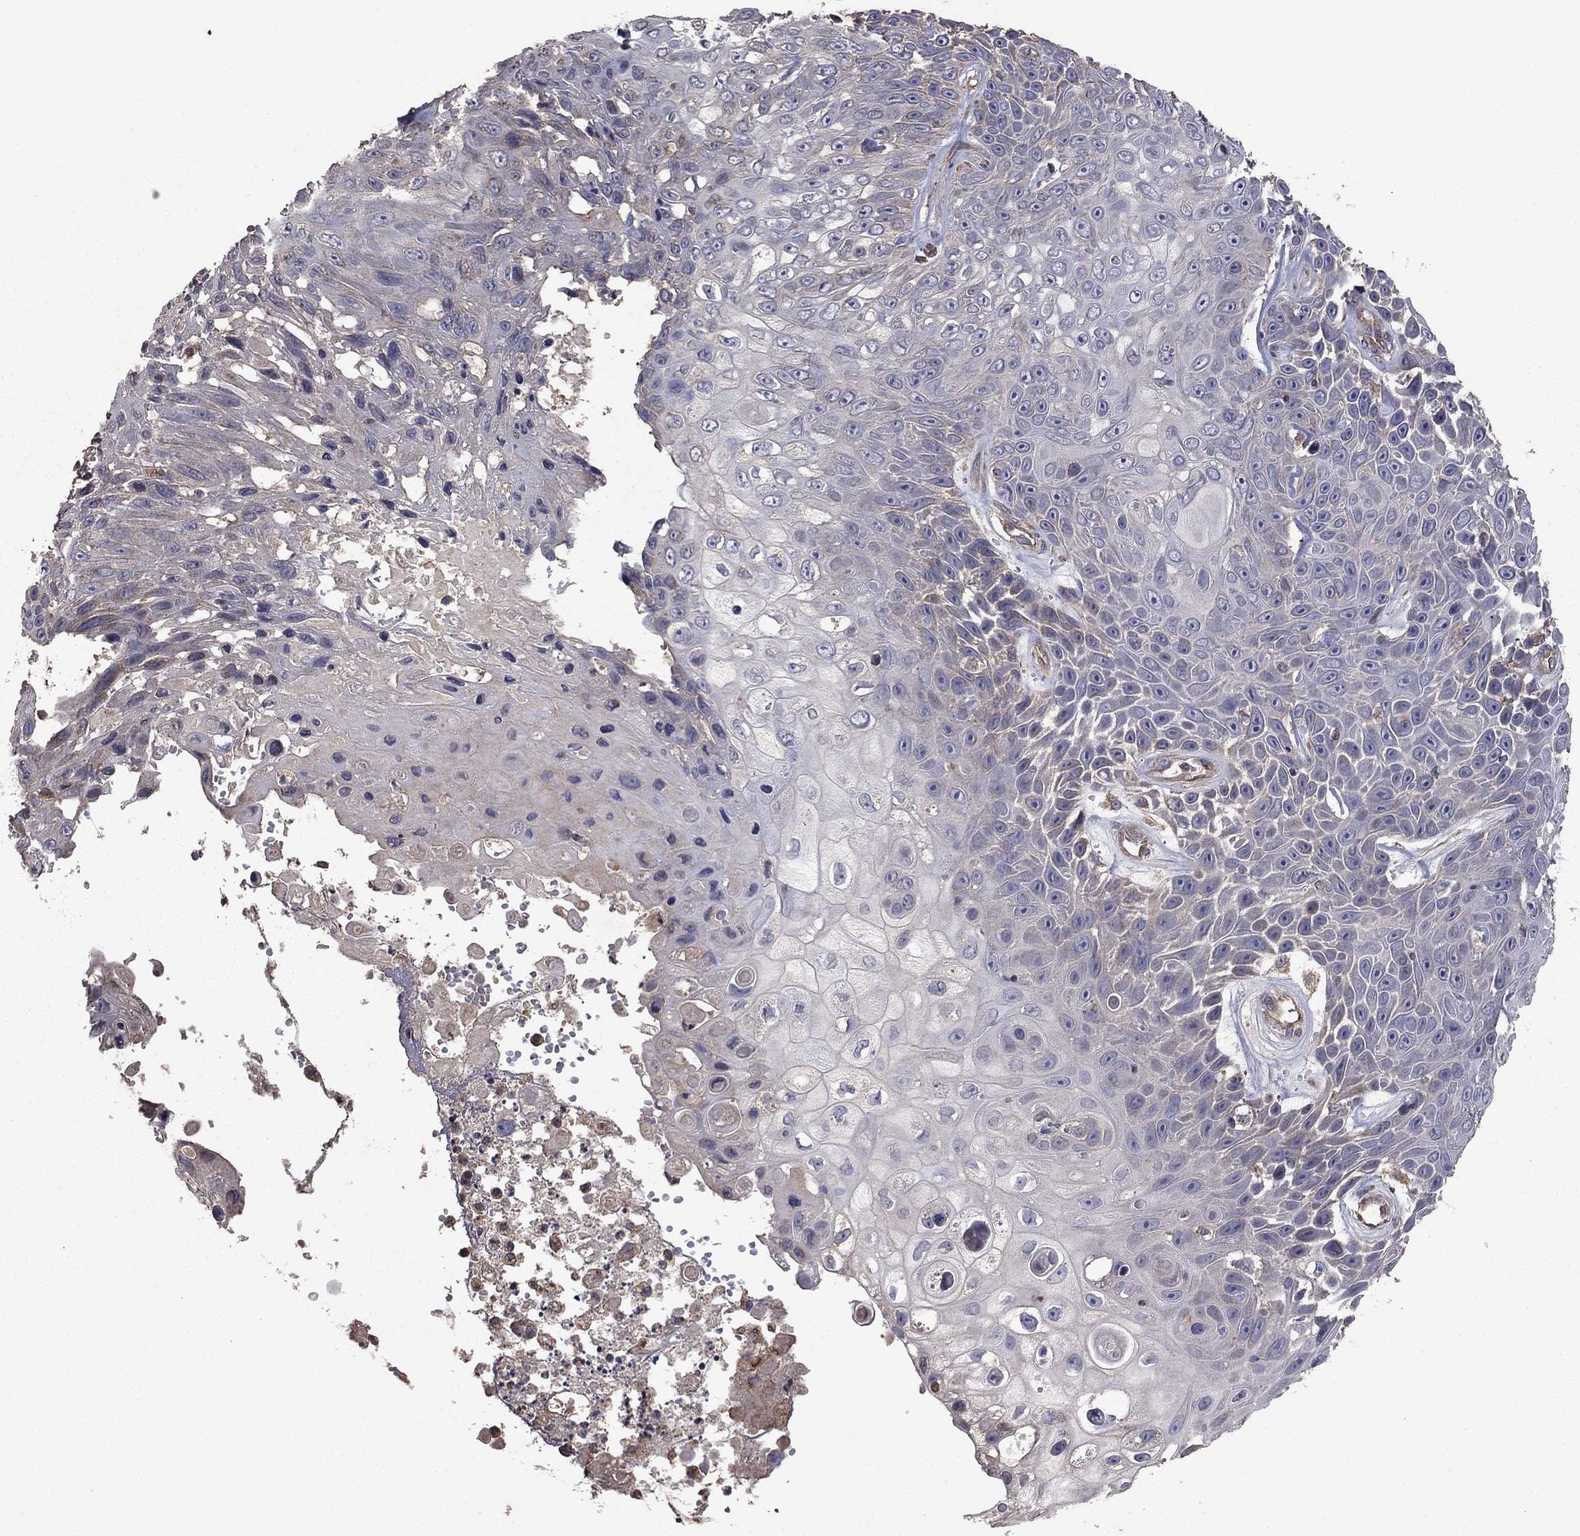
{"staining": {"intensity": "negative", "quantity": "none", "location": "none"}, "tissue": "skin cancer", "cell_type": "Tumor cells", "image_type": "cancer", "snomed": [{"axis": "morphology", "description": "Squamous cell carcinoma, NOS"}, {"axis": "topography", "description": "Skin"}], "caption": "High magnification brightfield microscopy of skin cancer stained with DAB (3,3'-diaminobenzidine) (brown) and counterstained with hematoxylin (blue): tumor cells show no significant expression.", "gene": "FLT4", "patient": {"sex": "male", "age": 82}}